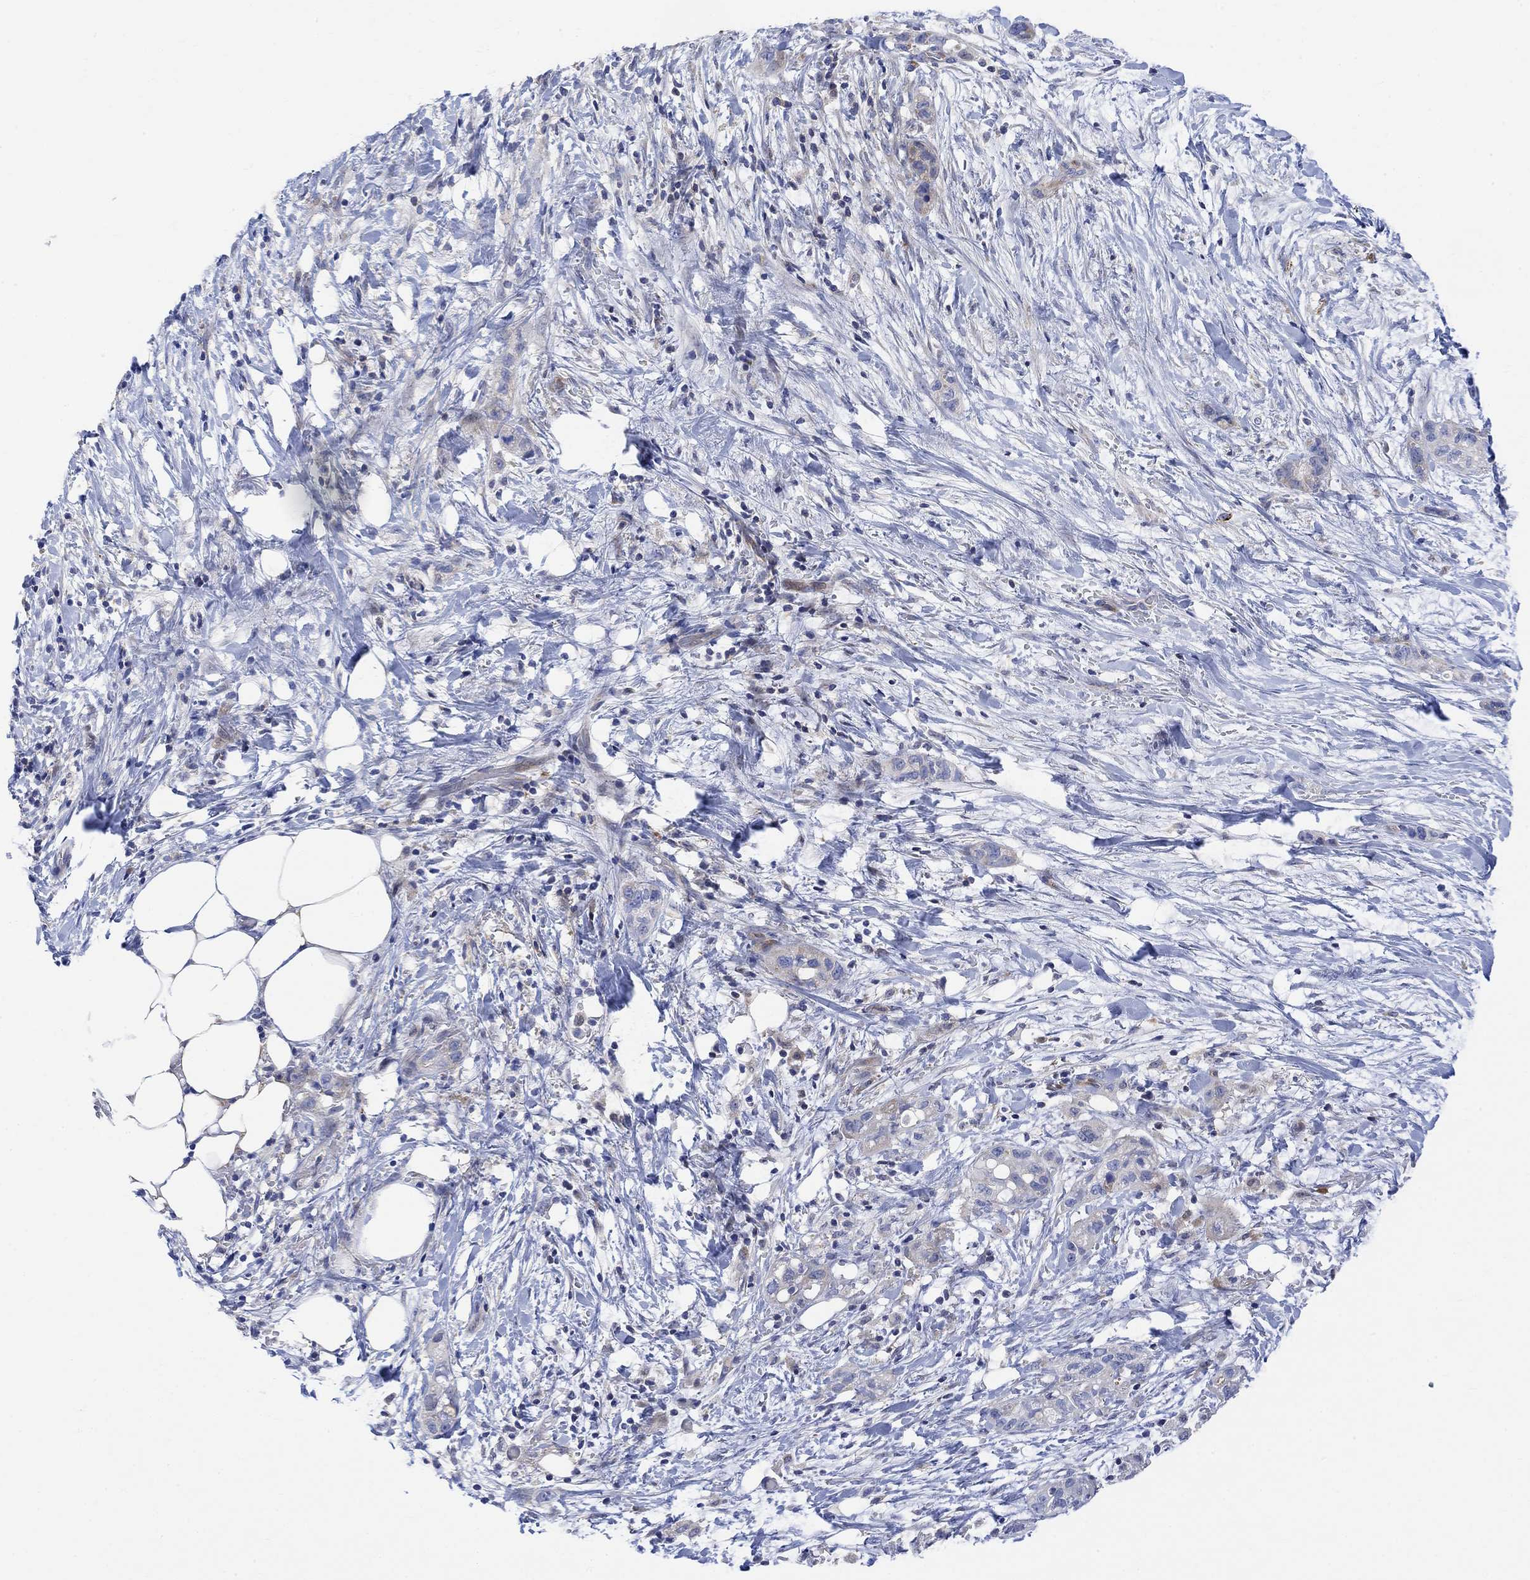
{"staining": {"intensity": "moderate", "quantity": "<25%", "location": "cytoplasmic/membranous"}, "tissue": "pancreatic cancer", "cell_type": "Tumor cells", "image_type": "cancer", "snomed": [{"axis": "morphology", "description": "Adenocarcinoma, NOS"}, {"axis": "topography", "description": "Pancreas"}], "caption": "The image exhibits a brown stain indicating the presence of a protein in the cytoplasmic/membranous of tumor cells in pancreatic cancer (adenocarcinoma). (Brightfield microscopy of DAB IHC at high magnification).", "gene": "ARSK", "patient": {"sex": "female", "age": 72}}